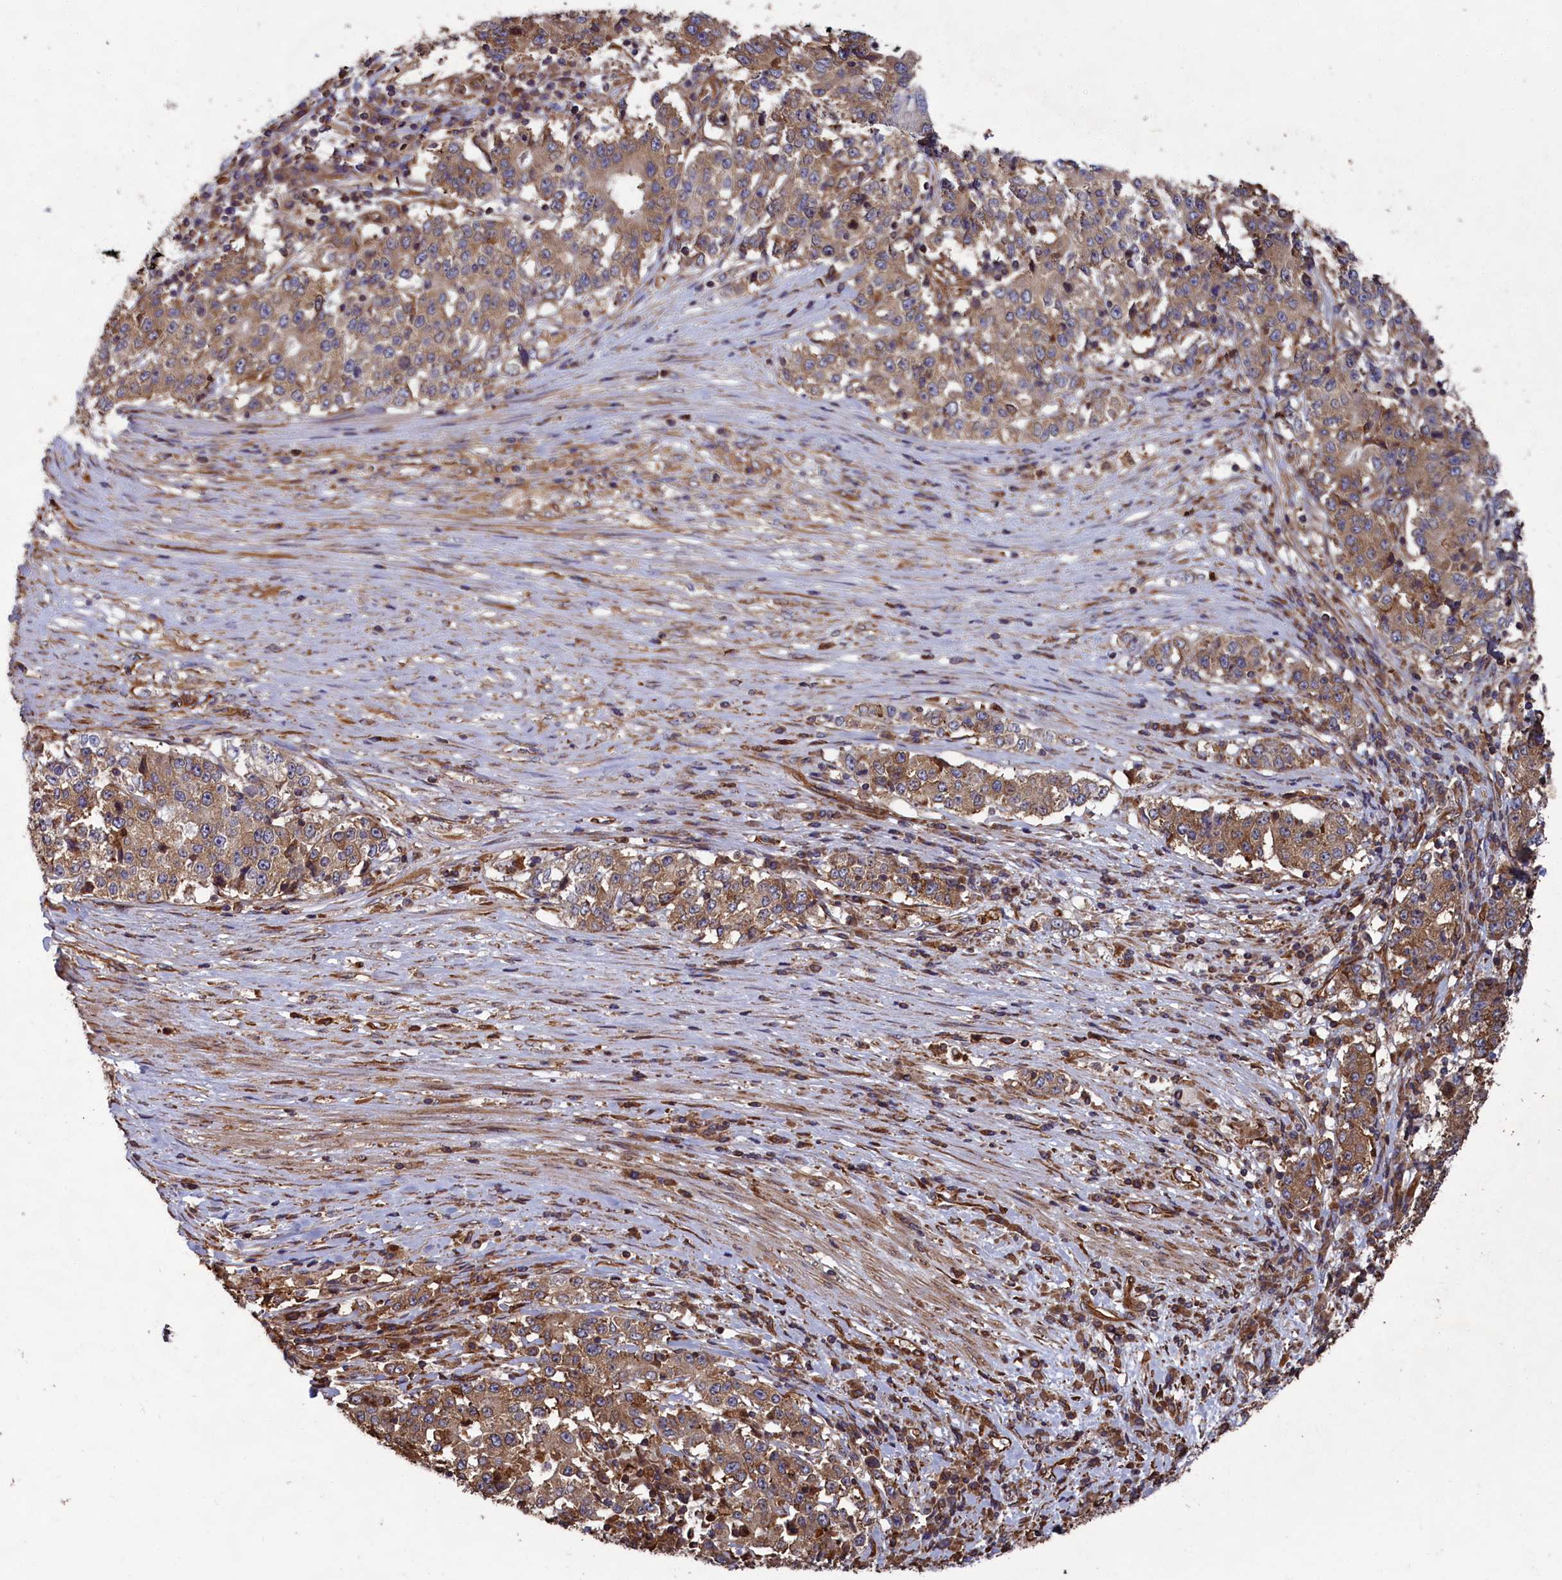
{"staining": {"intensity": "moderate", "quantity": ">75%", "location": "cytoplasmic/membranous"}, "tissue": "stomach cancer", "cell_type": "Tumor cells", "image_type": "cancer", "snomed": [{"axis": "morphology", "description": "Adenocarcinoma, NOS"}, {"axis": "topography", "description": "Stomach"}], "caption": "Immunohistochemical staining of human stomach adenocarcinoma reveals moderate cytoplasmic/membranous protein positivity in approximately >75% of tumor cells.", "gene": "CCDC124", "patient": {"sex": "male", "age": 59}}